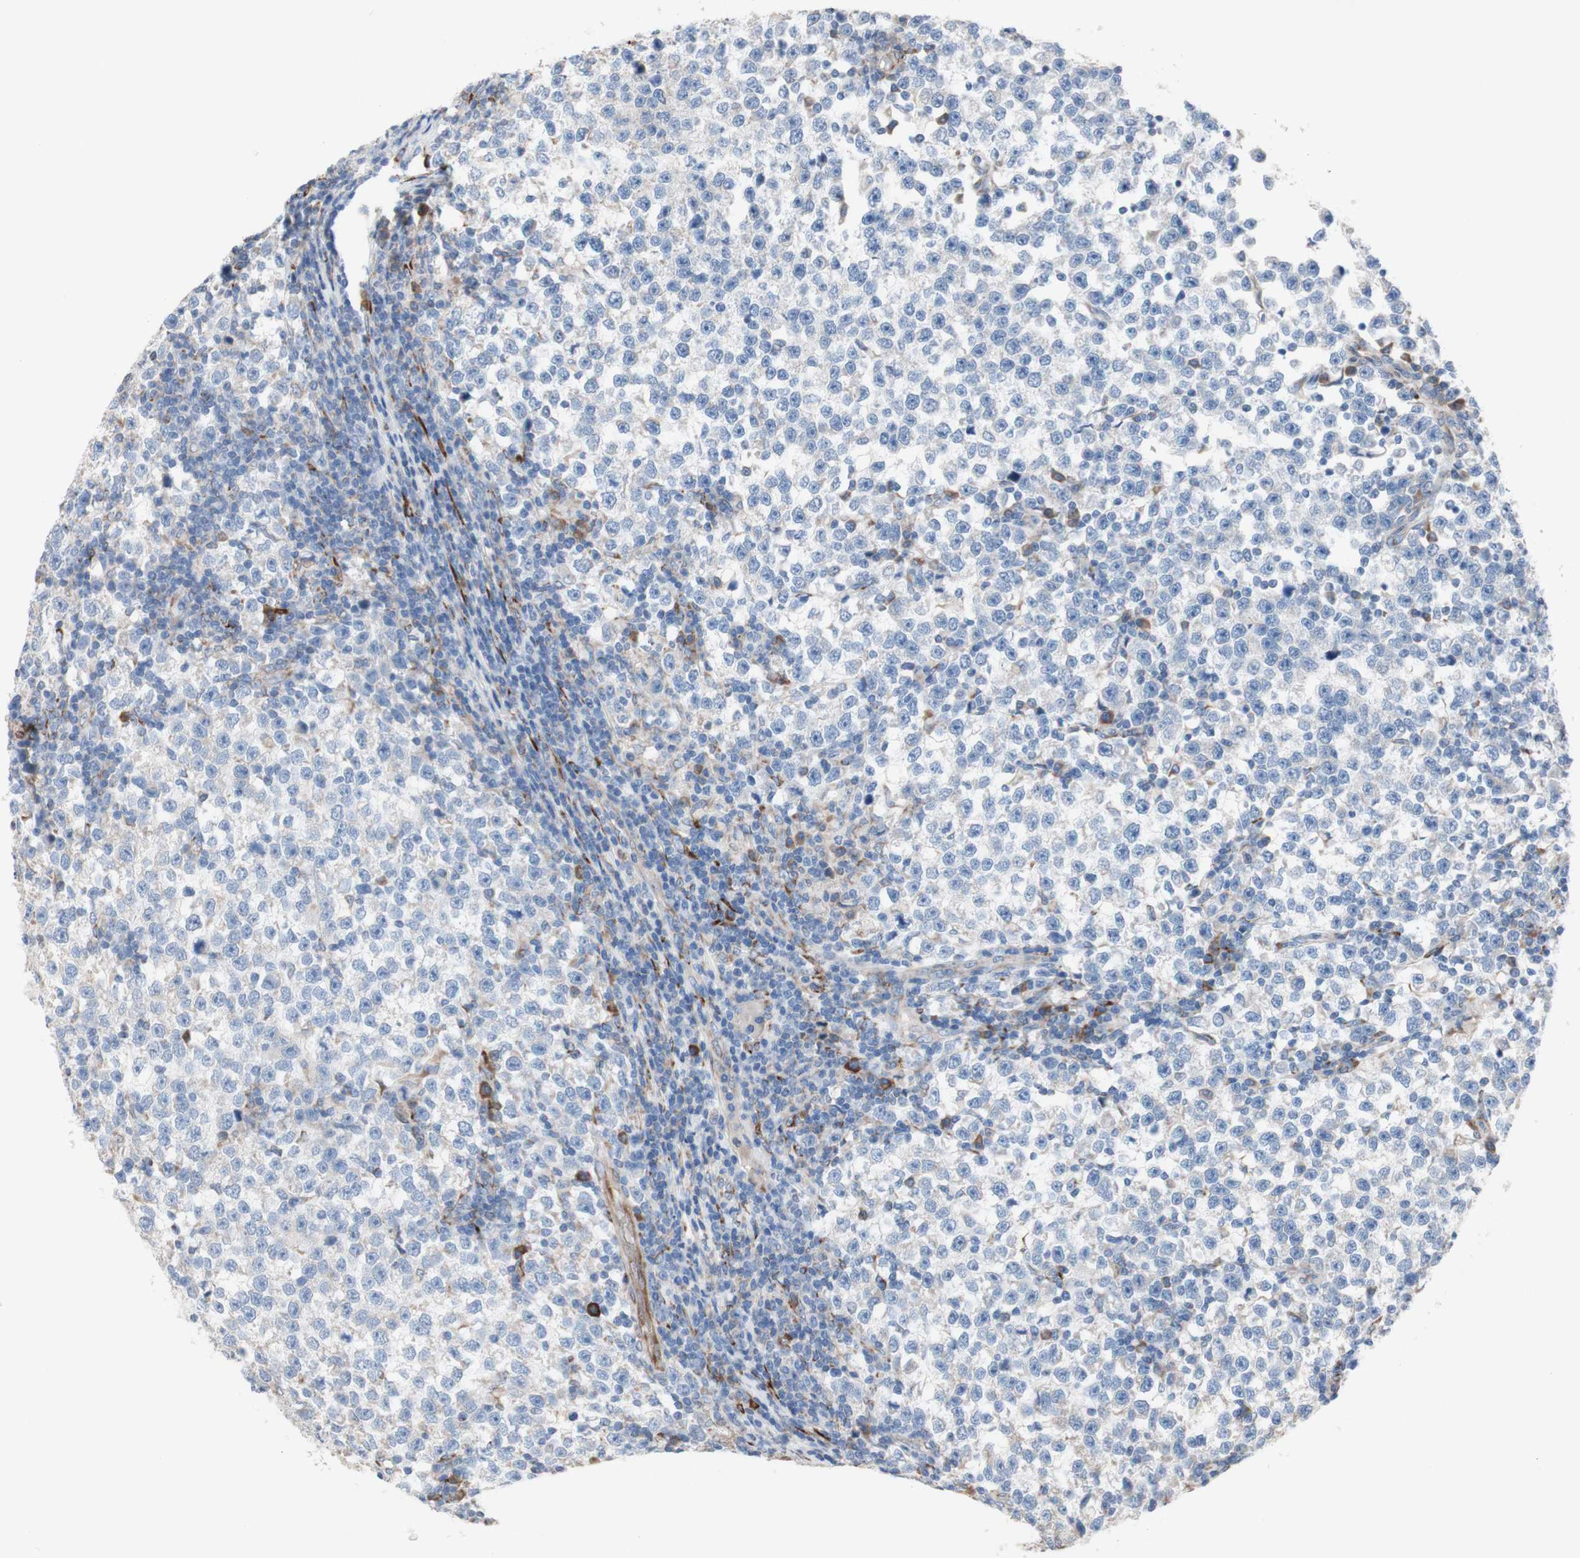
{"staining": {"intensity": "negative", "quantity": "none", "location": "none"}, "tissue": "testis cancer", "cell_type": "Tumor cells", "image_type": "cancer", "snomed": [{"axis": "morphology", "description": "Seminoma, NOS"}, {"axis": "topography", "description": "Testis"}], "caption": "Testis seminoma stained for a protein using immunohistochemistry (IHC) displays no expression tumor cells.", "gene": "AGPAT5", "patient": {"sex": "male", "age": 43}}